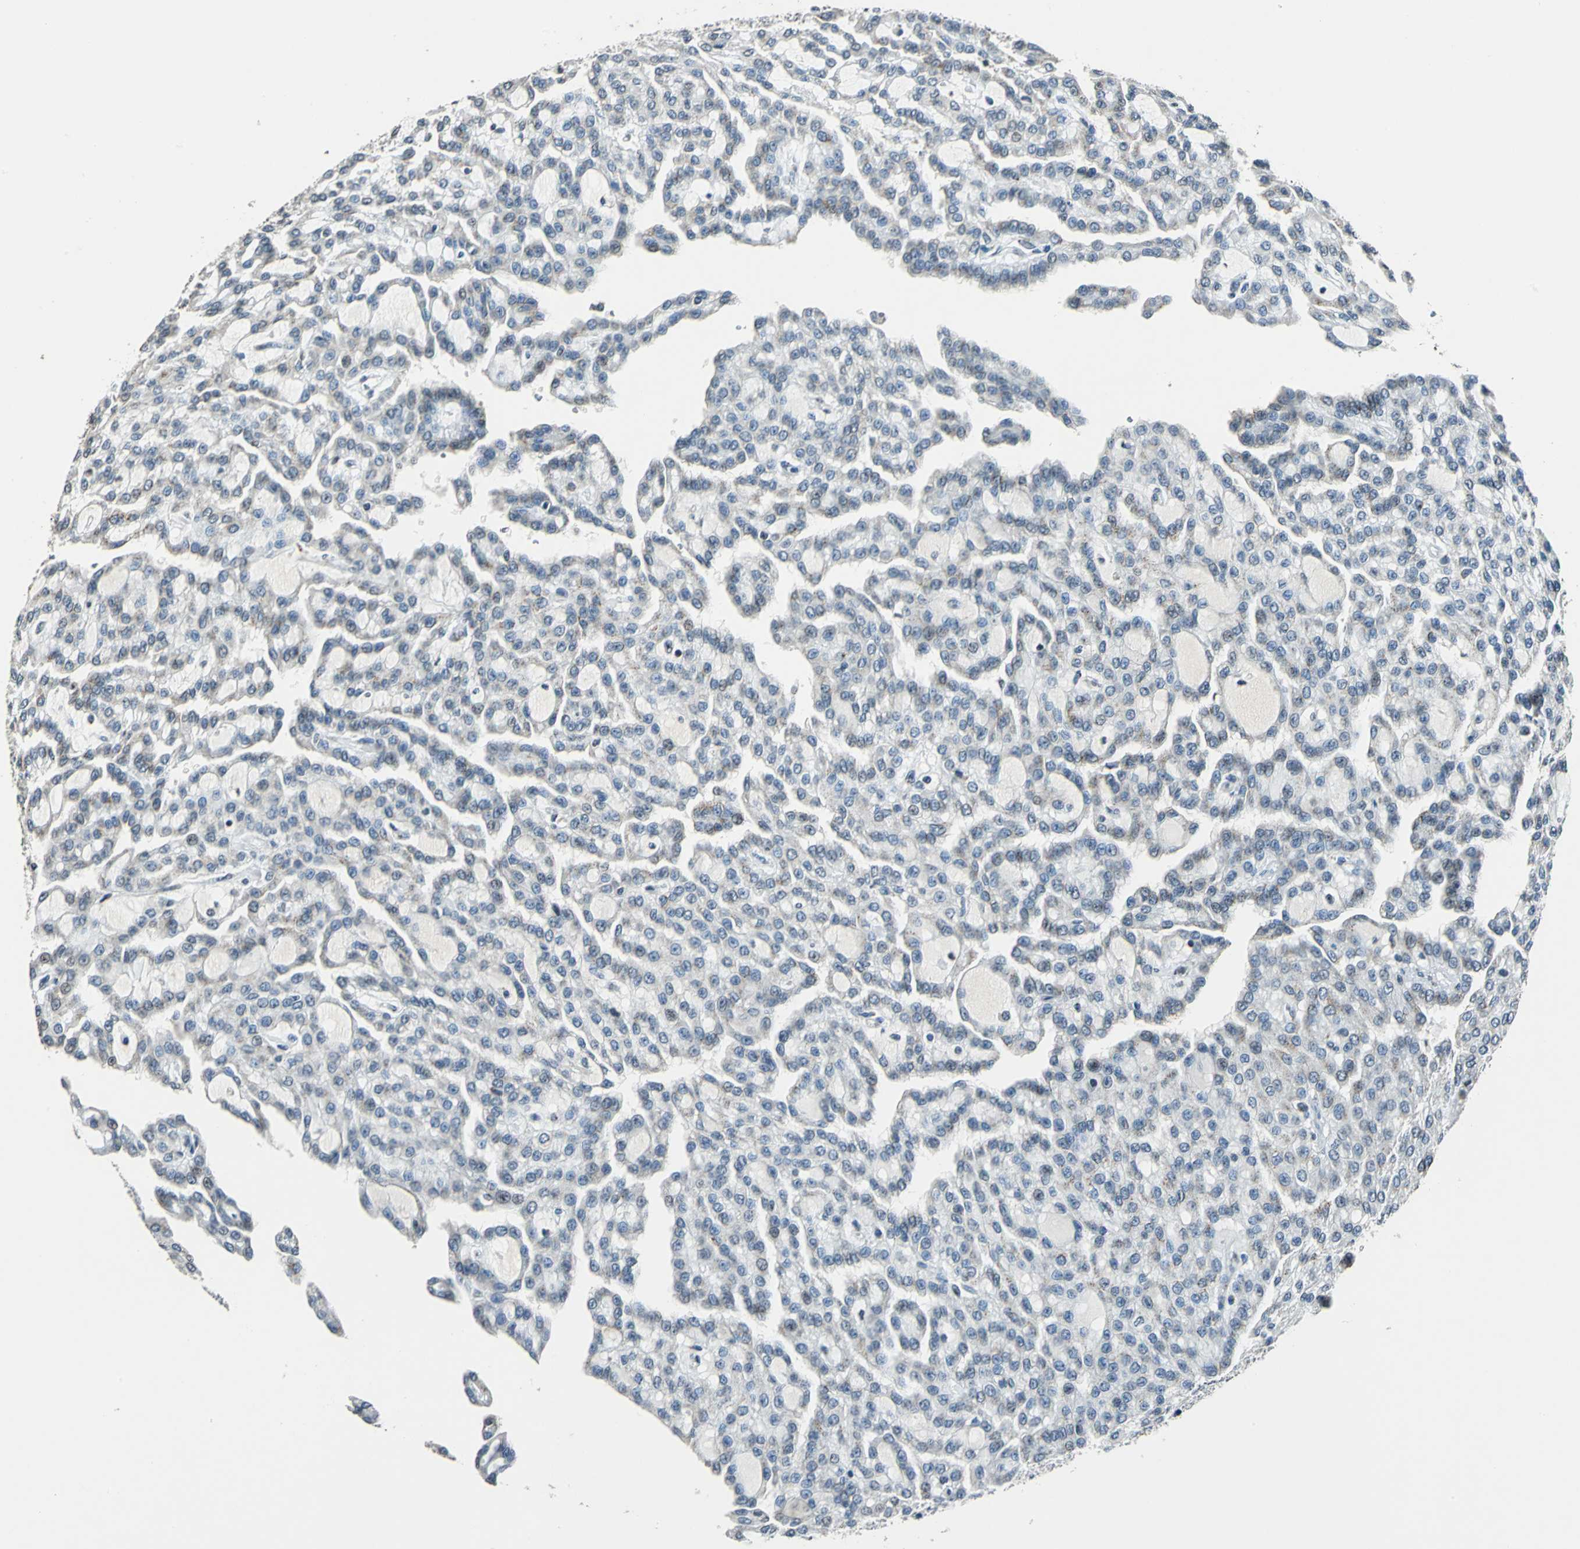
{"staining": {"intensity": "negative", "quantity": "none", "location": "none"}, "tissue": "renal cancer", "cell_type": "Tumor cells", "image_type": "cancer", "snomed": [{"axis": "morphology", "description": "Adenocarcinoma, NOS"}, {"axis": "topography", "description": "Kidney"}], "caption": "Micrograph shows no protein staining in tumor cells of renal cancer tissue. The staining was performed using DAB (3,3'-diaminobenzidine) to visualize the protein expression in brown, while the nuclei were stained in blue with hematoxylin (Magnification: 20x).", "gene": "TMEM115", "patient": {"sex": "male", "age": 63}}